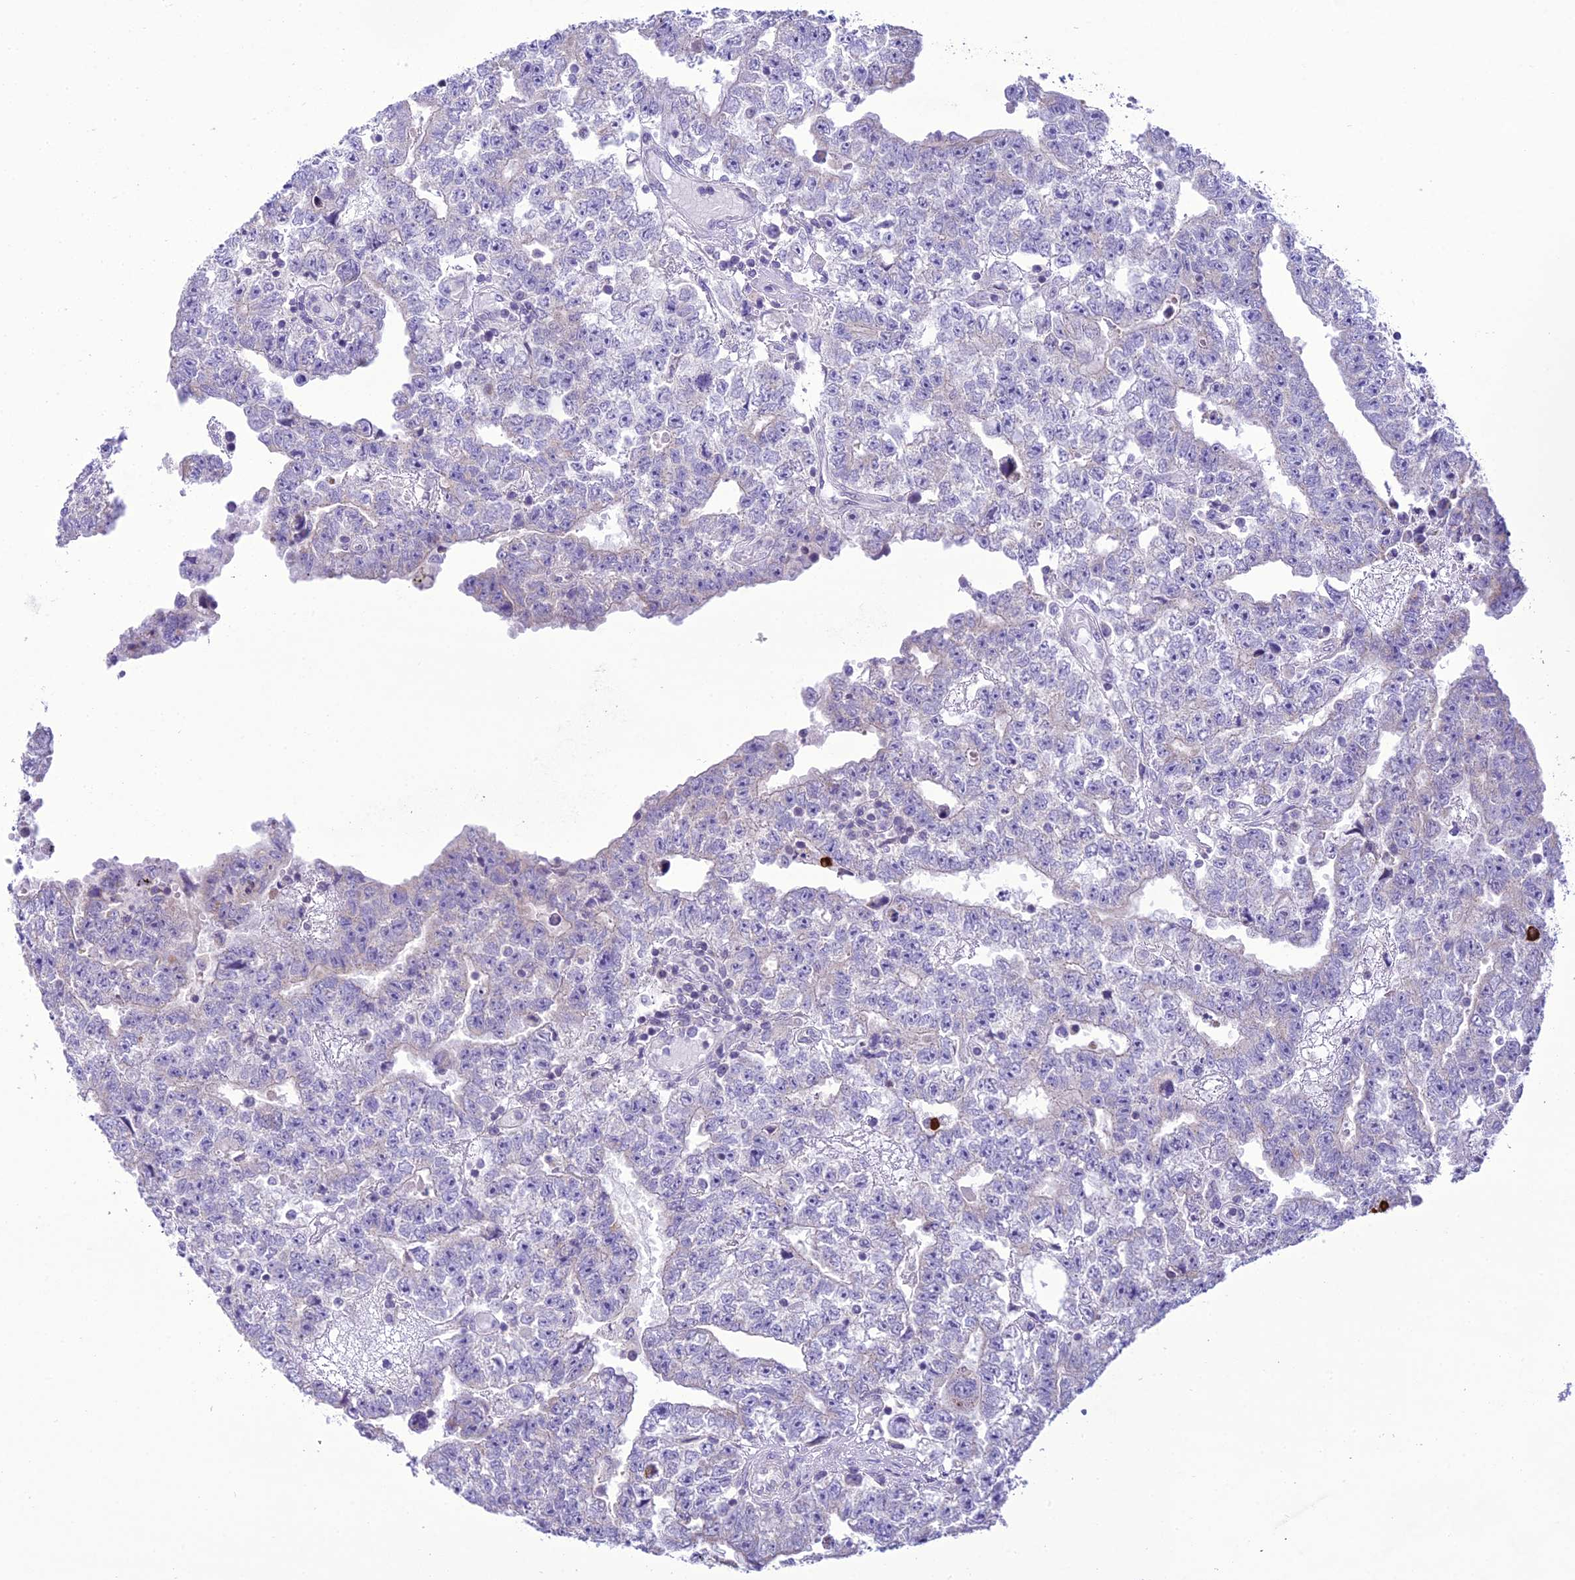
{"staining": {"intensity": "negative", "quantity": "none", "location": "none"}, "tissue": "testis cancer", "cell_type": "Tumor cells", "image_type": "cancer", "snomed": [{"axis": "morphology", "description": "Carcinoma, Embryonal, NOS"}, {"axis": "topography", "description": "Testis"}], "caption": "Tumor cells show no significant positivity in testis cancer (embryonal carcinoma).", "gene": "B9D2", "patient": {"sex": "male", "age": 25}}